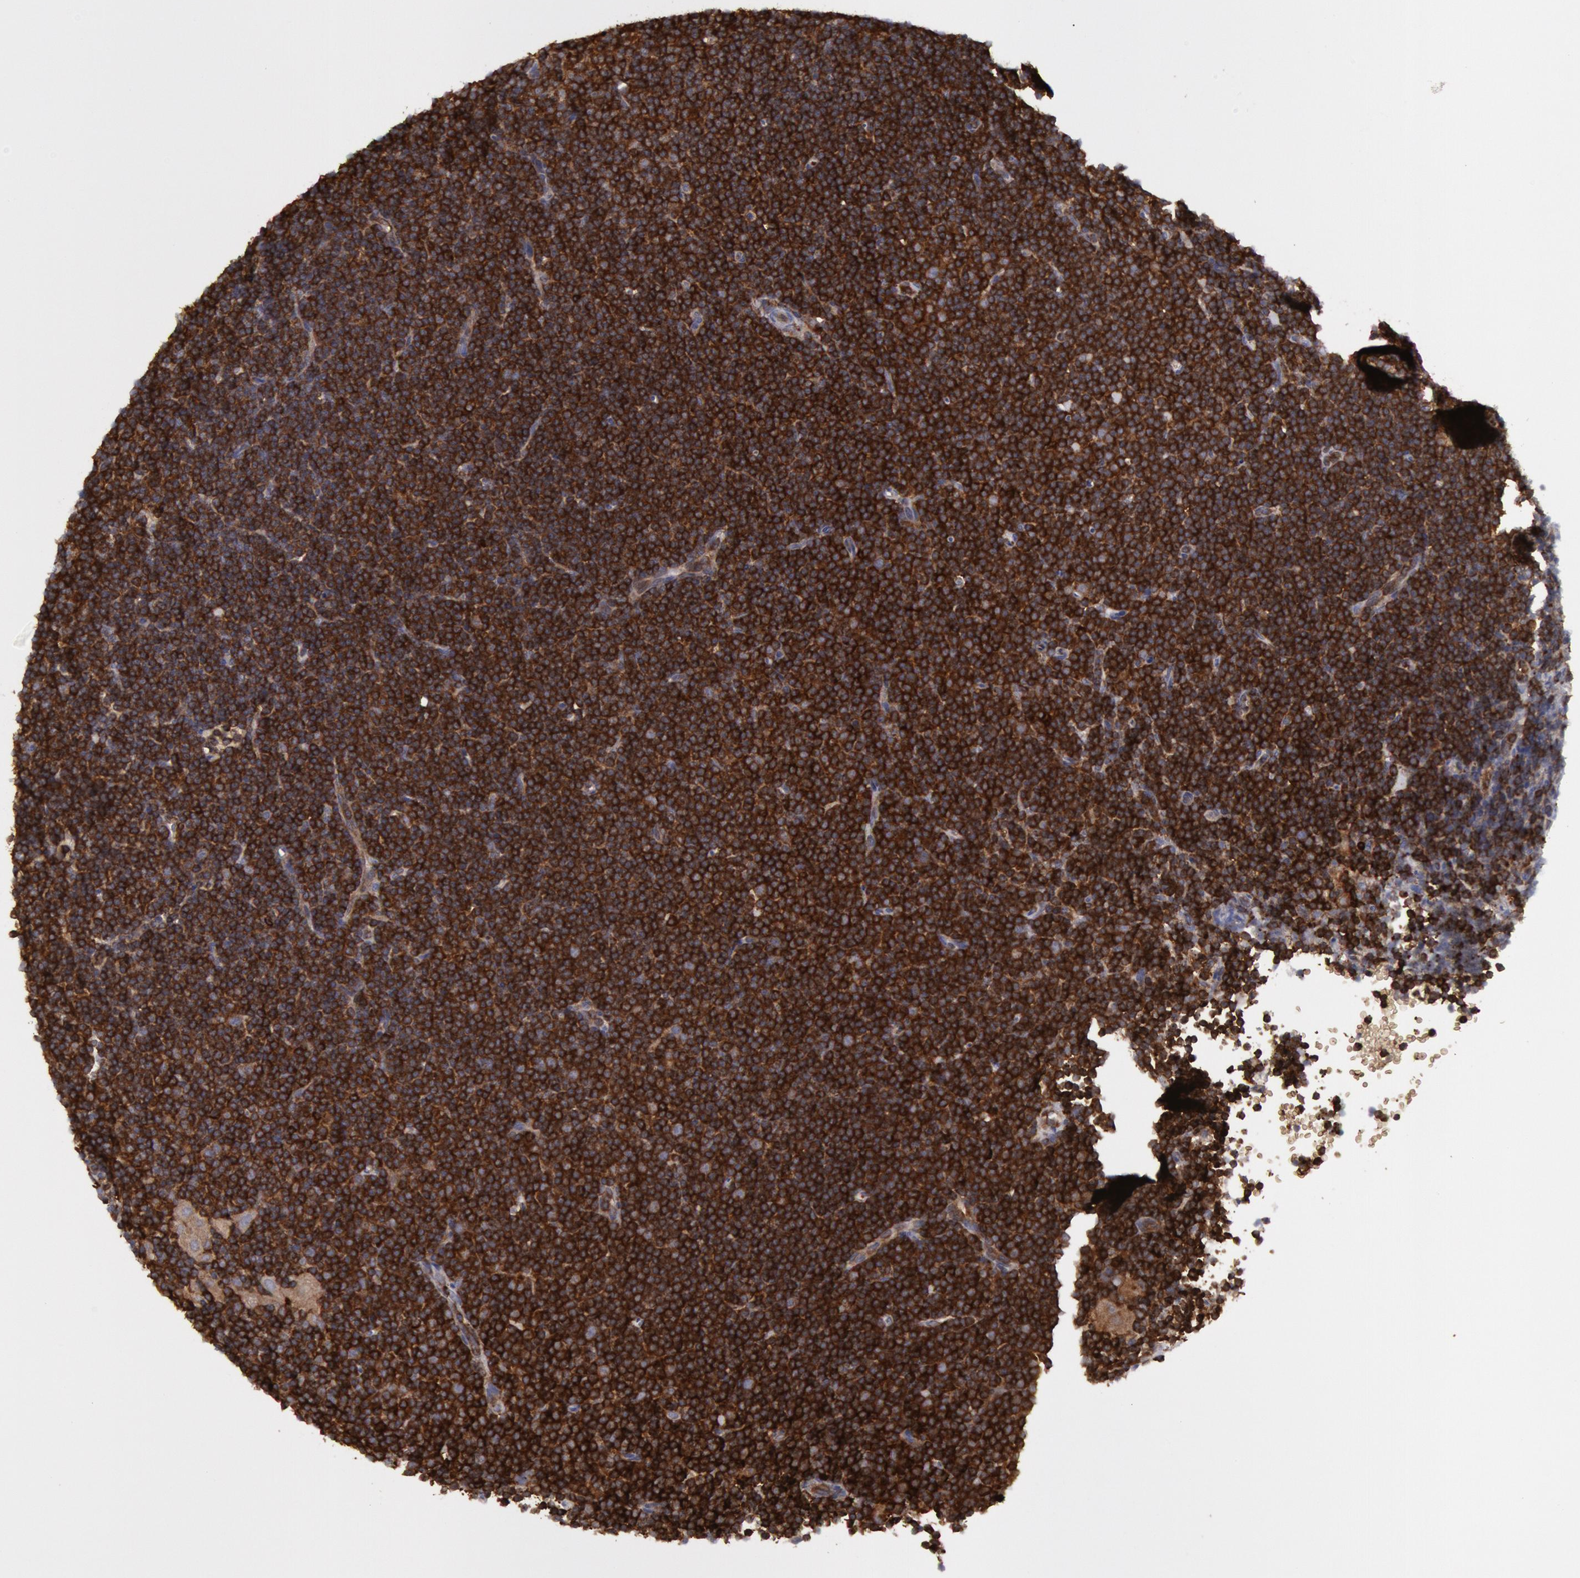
{"staining": {"intensity": "strong", "quantity": ">75%", "location": "cytoplasmic/membranous"}, "tissue": "lymphoma", "cell_type": "Tumor cells", "image_type": "cancer", "snomed": [{"axis": "morphology", "description": "Malignant lymphoma, non-Hodgkin's type, Low grade"}, {"axis": "topography", "description": "Lymph node"}], "caption": "This is a photomicrograph of IHC staining of malignant lymphoma, non-Hodgkin's type (low-grade), which shows strong expression in the cytoplasmic/membranous of tumor cells.", "gene": "IKBKB", "patient": {"sex": "female", "age": 69}}